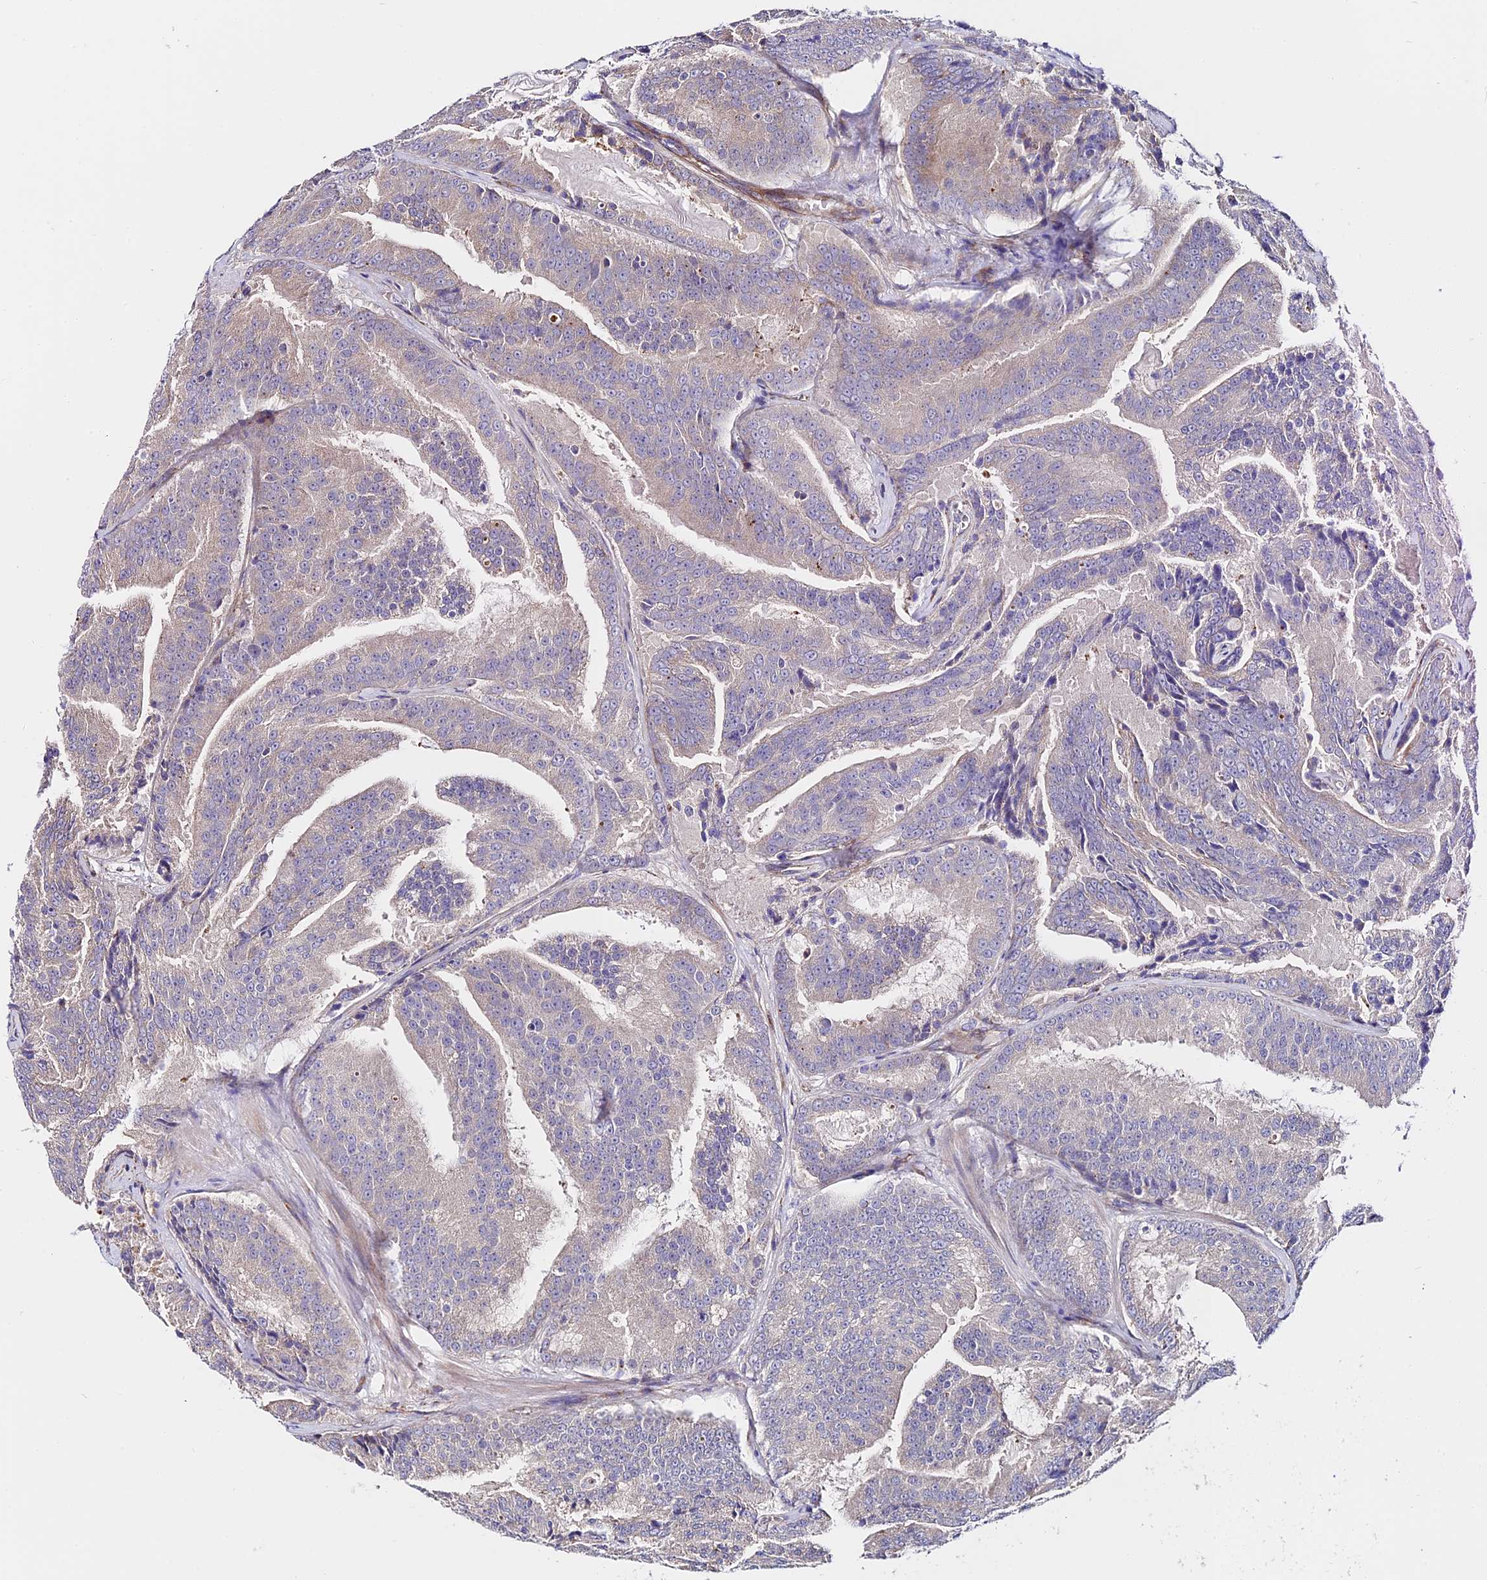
{"staining": {"intensity": "negative", "quantity": "none", "location": "none"}, "tissue": "prostate cancer", "cell_type": "Tumor cells", "image_type": "cancer", "snomed": [{"axis": "morphology", "description": "Adenocarcinoma, High grade"}, {"axis": "topography", "description": "Prostate"}], "caption": "Immunohistochemistry of human prostate cancer shows no staining in tumor cells.", "gene": "VPS13C", "patient": {"sex": "male", "age": 61}}